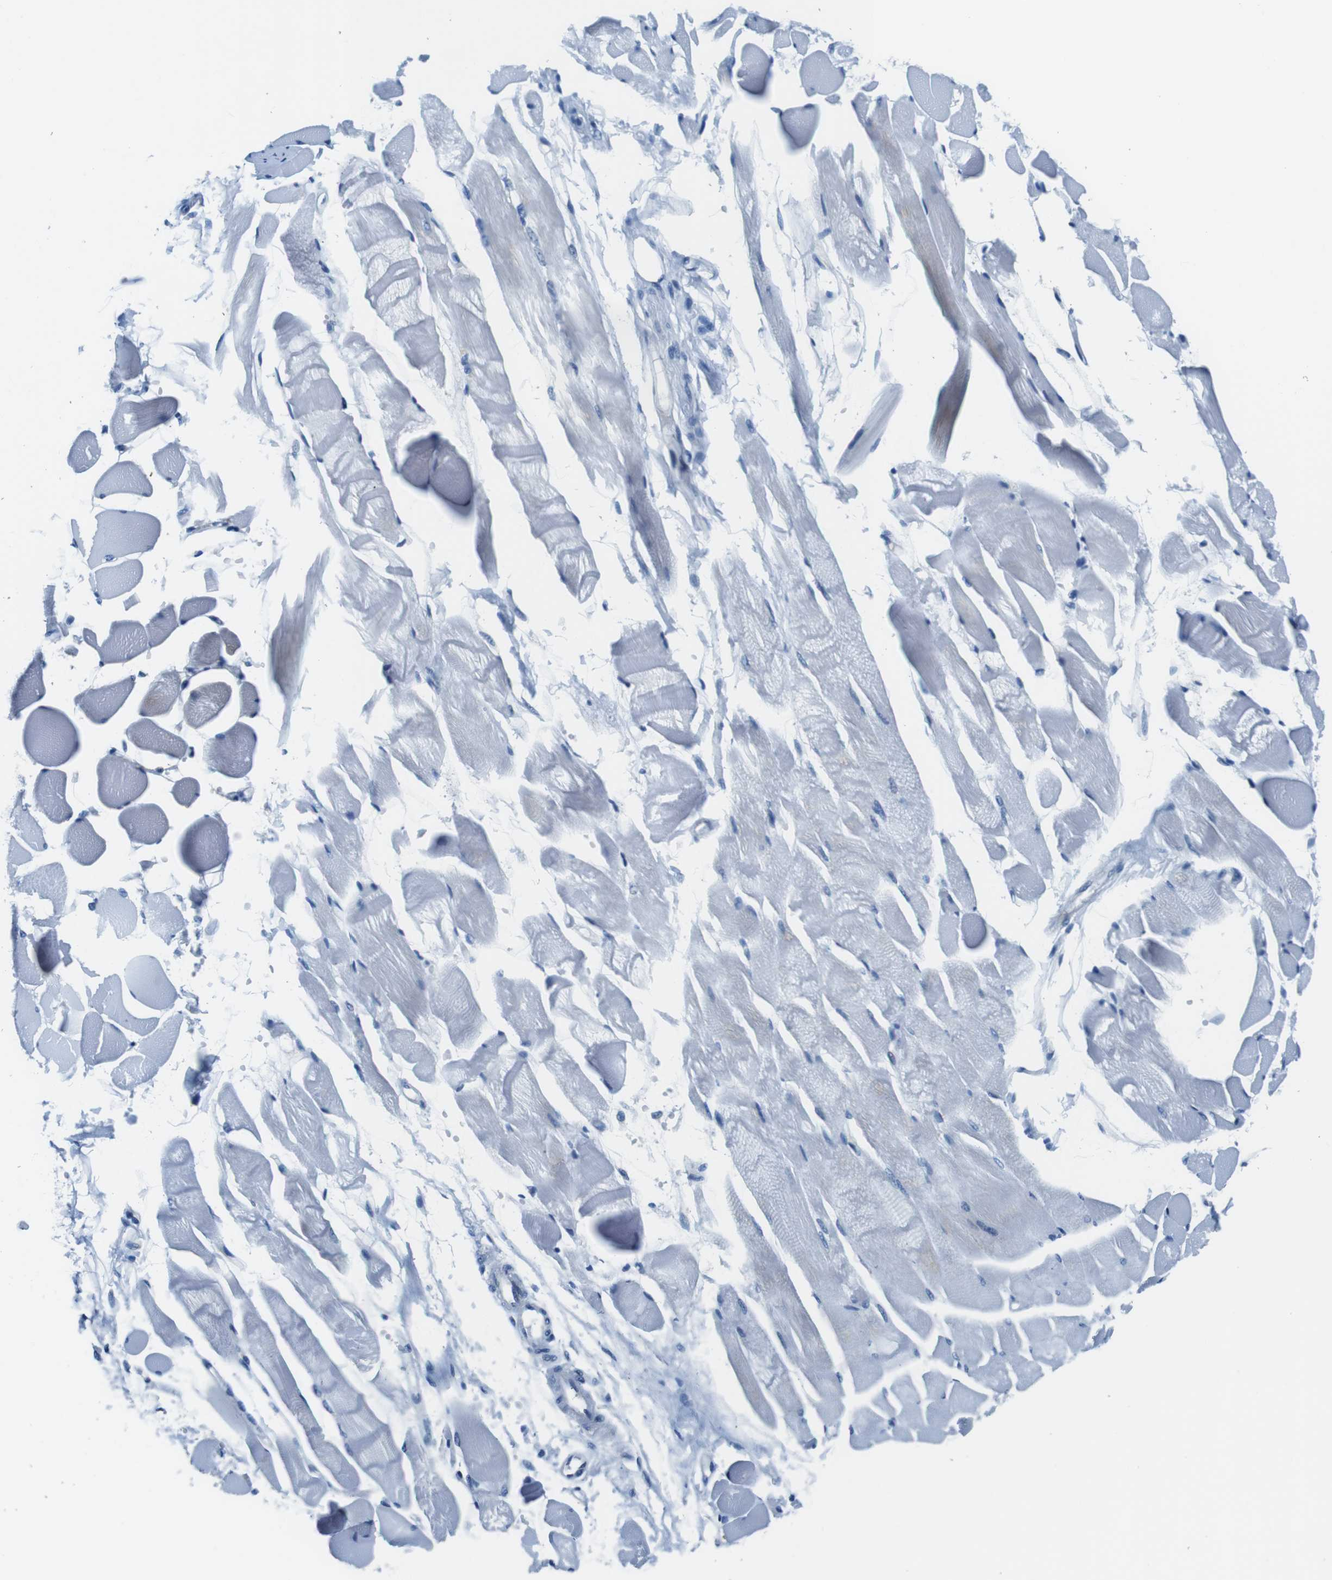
{"staining": {"intensity": "negative", "quantity": "none", "location": "none"}, "tissue": "skeletal muscle", "cell_type": "Myocytes", "image_type": "normal", "snomed": [{"axis": "morphology", "description": "Normal tissue, NOS"}, {"axis": "topography", "description": "Skeletal muscle"}, {"axis": "topography", "description": "Peripheral nerve tissue"}], "caption": "Immunohistochemical staining of benign human skeletal muscle exhibits no significant staining in myocytes. (DAB (3,3'-diaminobenzidine) immunohistochemistry visualized using brightfield microscopy, high magnification).", "gene": "EIF2B5", "patient": {"sex": "female", "age": 84}}